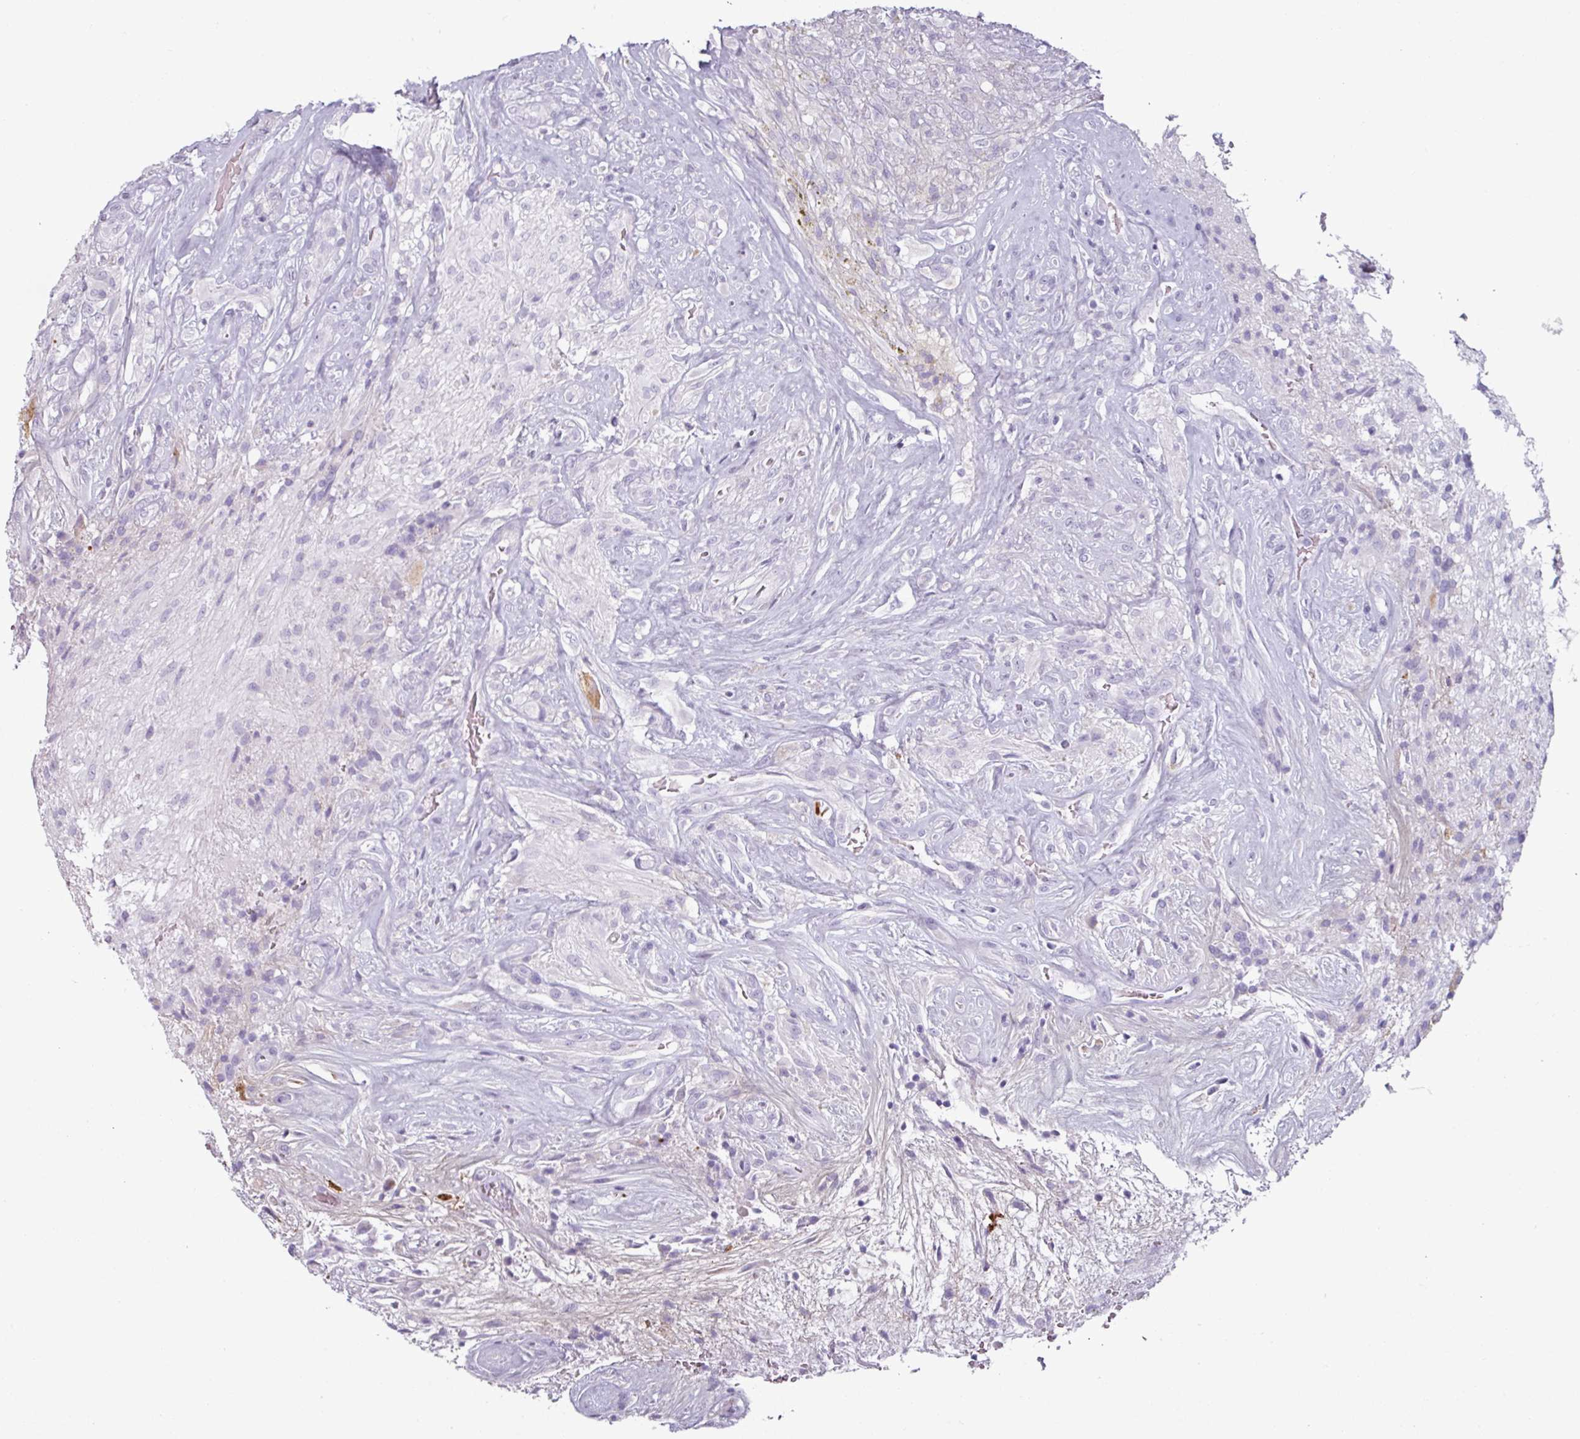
{"staining": {"intensity": "moderate", "quantity": "<25%", "location": "cytoplasmic/membranous"}, "tissue": "glioma", "cell_type": "Tumor cells", "image_type": "cancer", "snomed": [{"axis": "morphology", "description": "Glioma, malignant, High grade"}, {"axis": "topography", "description": "Brain"}], "caption": "Malignant high-grade glioma stained for a protein demonstrates moderate cytoplasmic/membranous positivity in tumor cells.", "gene": "CLCA1", "patient": {"sex": "male", "age": 56}}